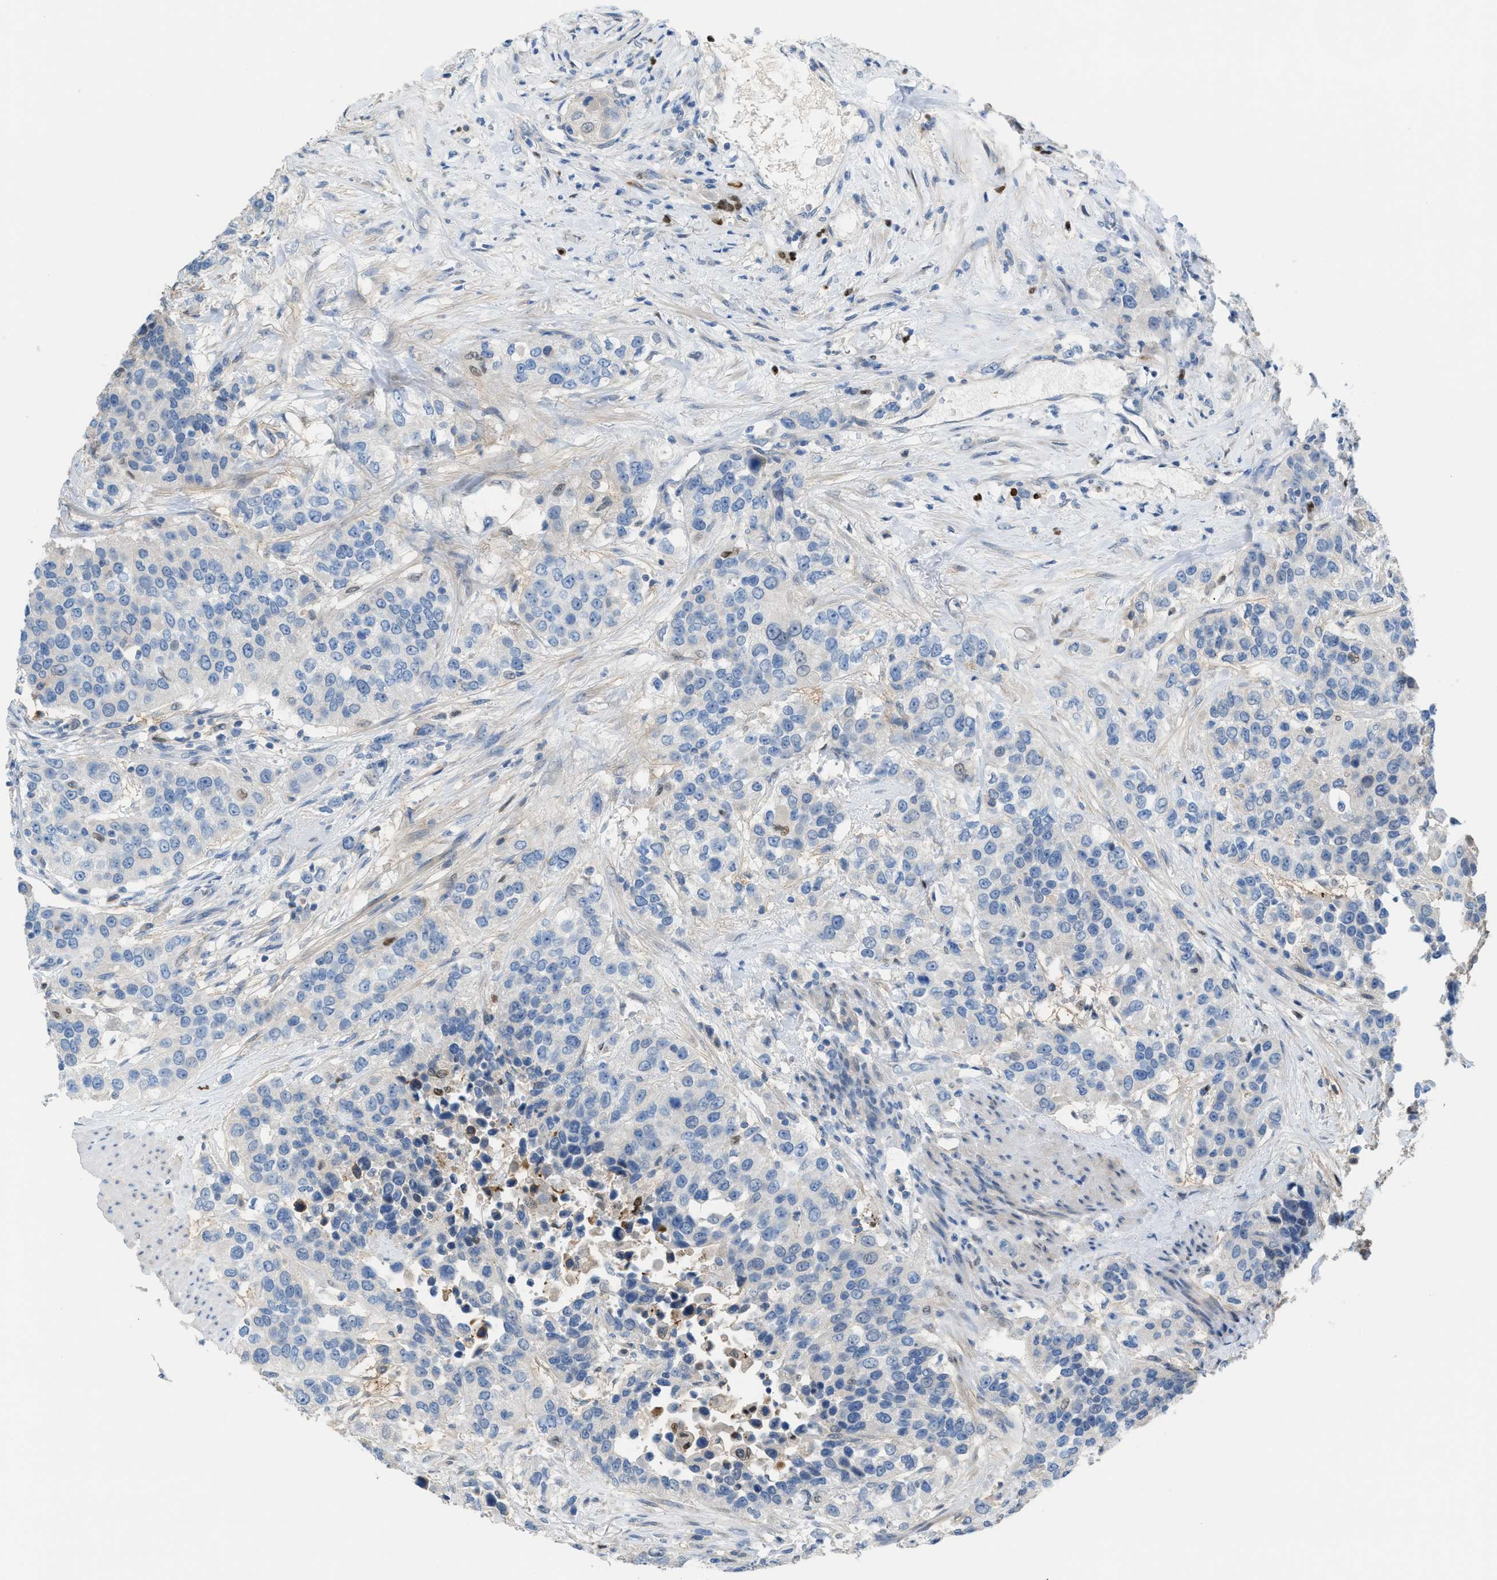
{"staining": {"intensity": "negative", "quantity": "none", "location": "none"}, "tissue": "urothelial cancer", "cell_type": "Tumor cells", "image_type": "cancer", "snomed": [{"axis": "morphology", "description": "Urothelial carcinoma, High grade"}, {"axis": "topography", "description": "Urinary bladder"}], "caption": "This is a histopathology image of IHC staining of urothelial cancer, which shows no positivity in tumor cells.", "gene": "PPM1D", "patient": {"sex": "female", "age": 80}}